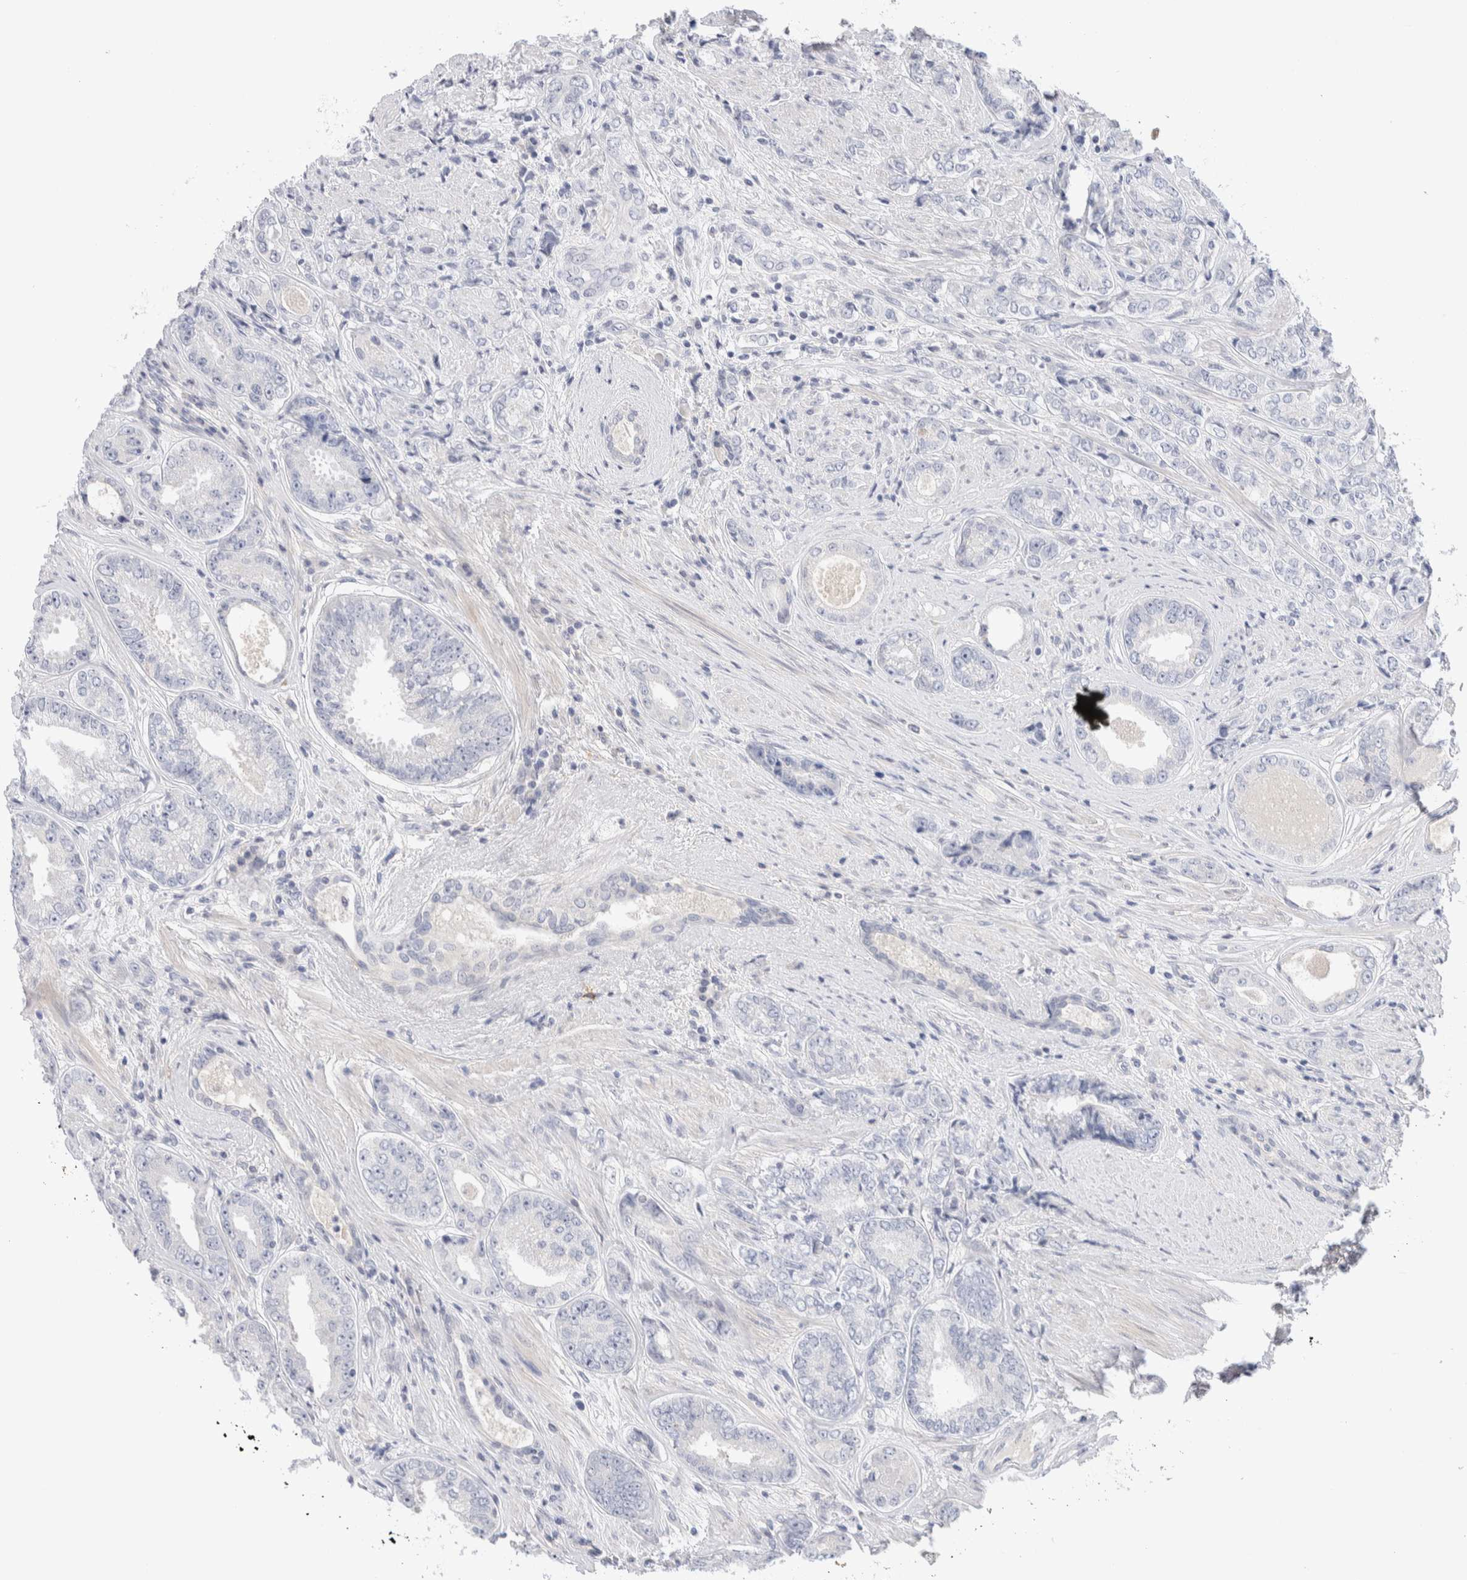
{"staining": {"intensity": "negative", "quantity": "none", "location": "none"}, "tissue": "prostate cancer", "cell_type": "Tumor cells", "image_type": "cancer", "snomed": [{"axis": "morphology", "description": "Adenocarcinoma, High grade"}, {"axis": "topography", "description": "Prostate"}], "caption": "DAB (3,3'-diaminobenzidine) immunohistochemical staining of human prostate high-grade adenocarcinoma displays no significant staining in tumor cells.", "gene": "DNAJB6", "patient": {"sex": "male", "age": 61}}